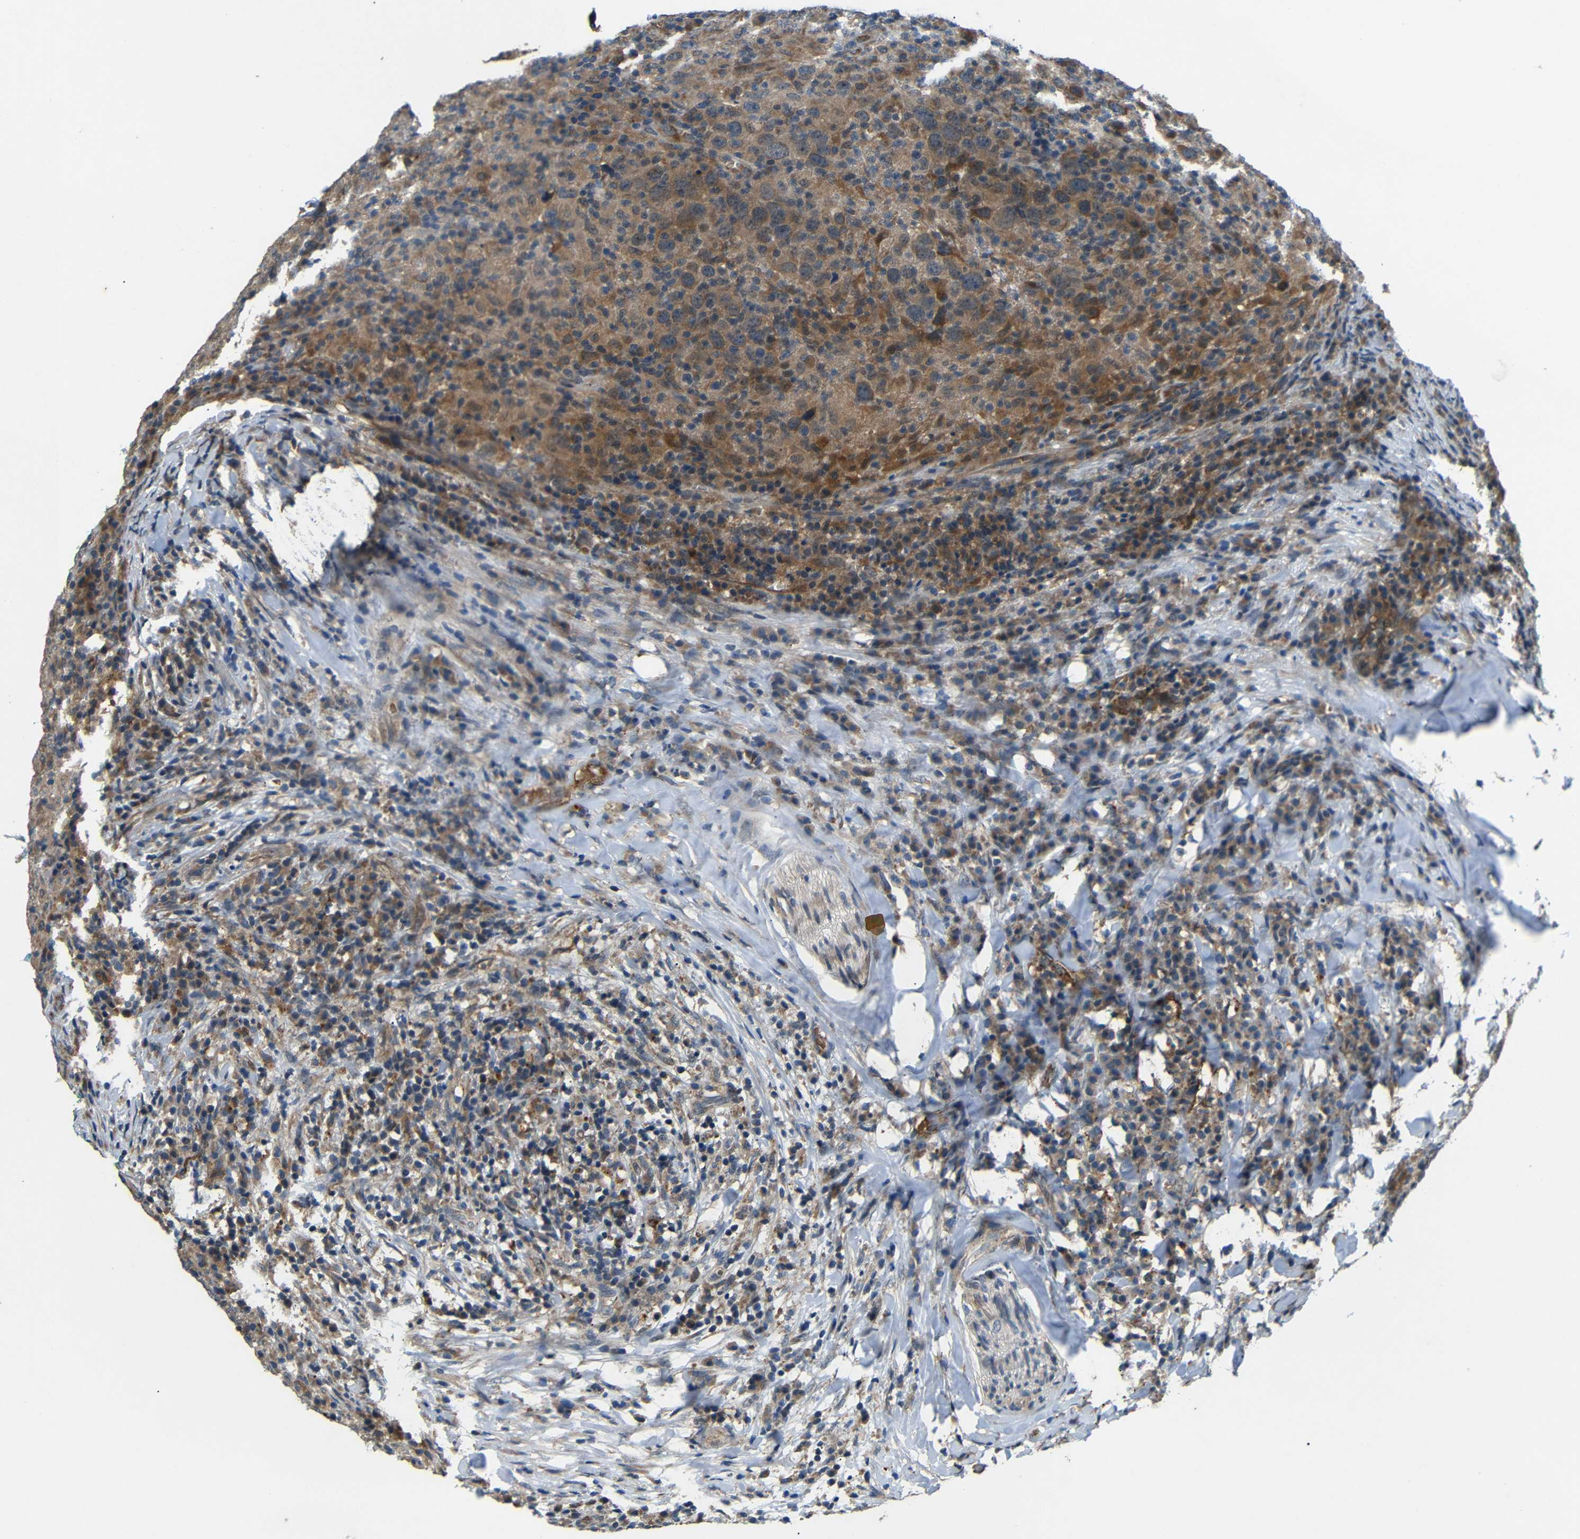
{"staining": {"intensity": "moderate", "quantity": ">75%", "location": "cytoplasmic/membranous"}, "tissue": "head and neck cancer", "cell_type": "Tumor cells", "image_type": "cancer", "snomed": [{"axis": "morphology", "description": "Adenocarcinoma, NOS"}, {"axis": "topography", "description": "Salivary gland"}, {"axis": "topography", "description": "Head-Neck"}], "caption": "Protein expression analysis of human adenocarcinoma (head and neck) reveals moderate cytoplasmic/membranous staining in approximately >75% of tumor cells.", "gene": "ATP7A", "patient": {"sex": "female", "age": 65}}